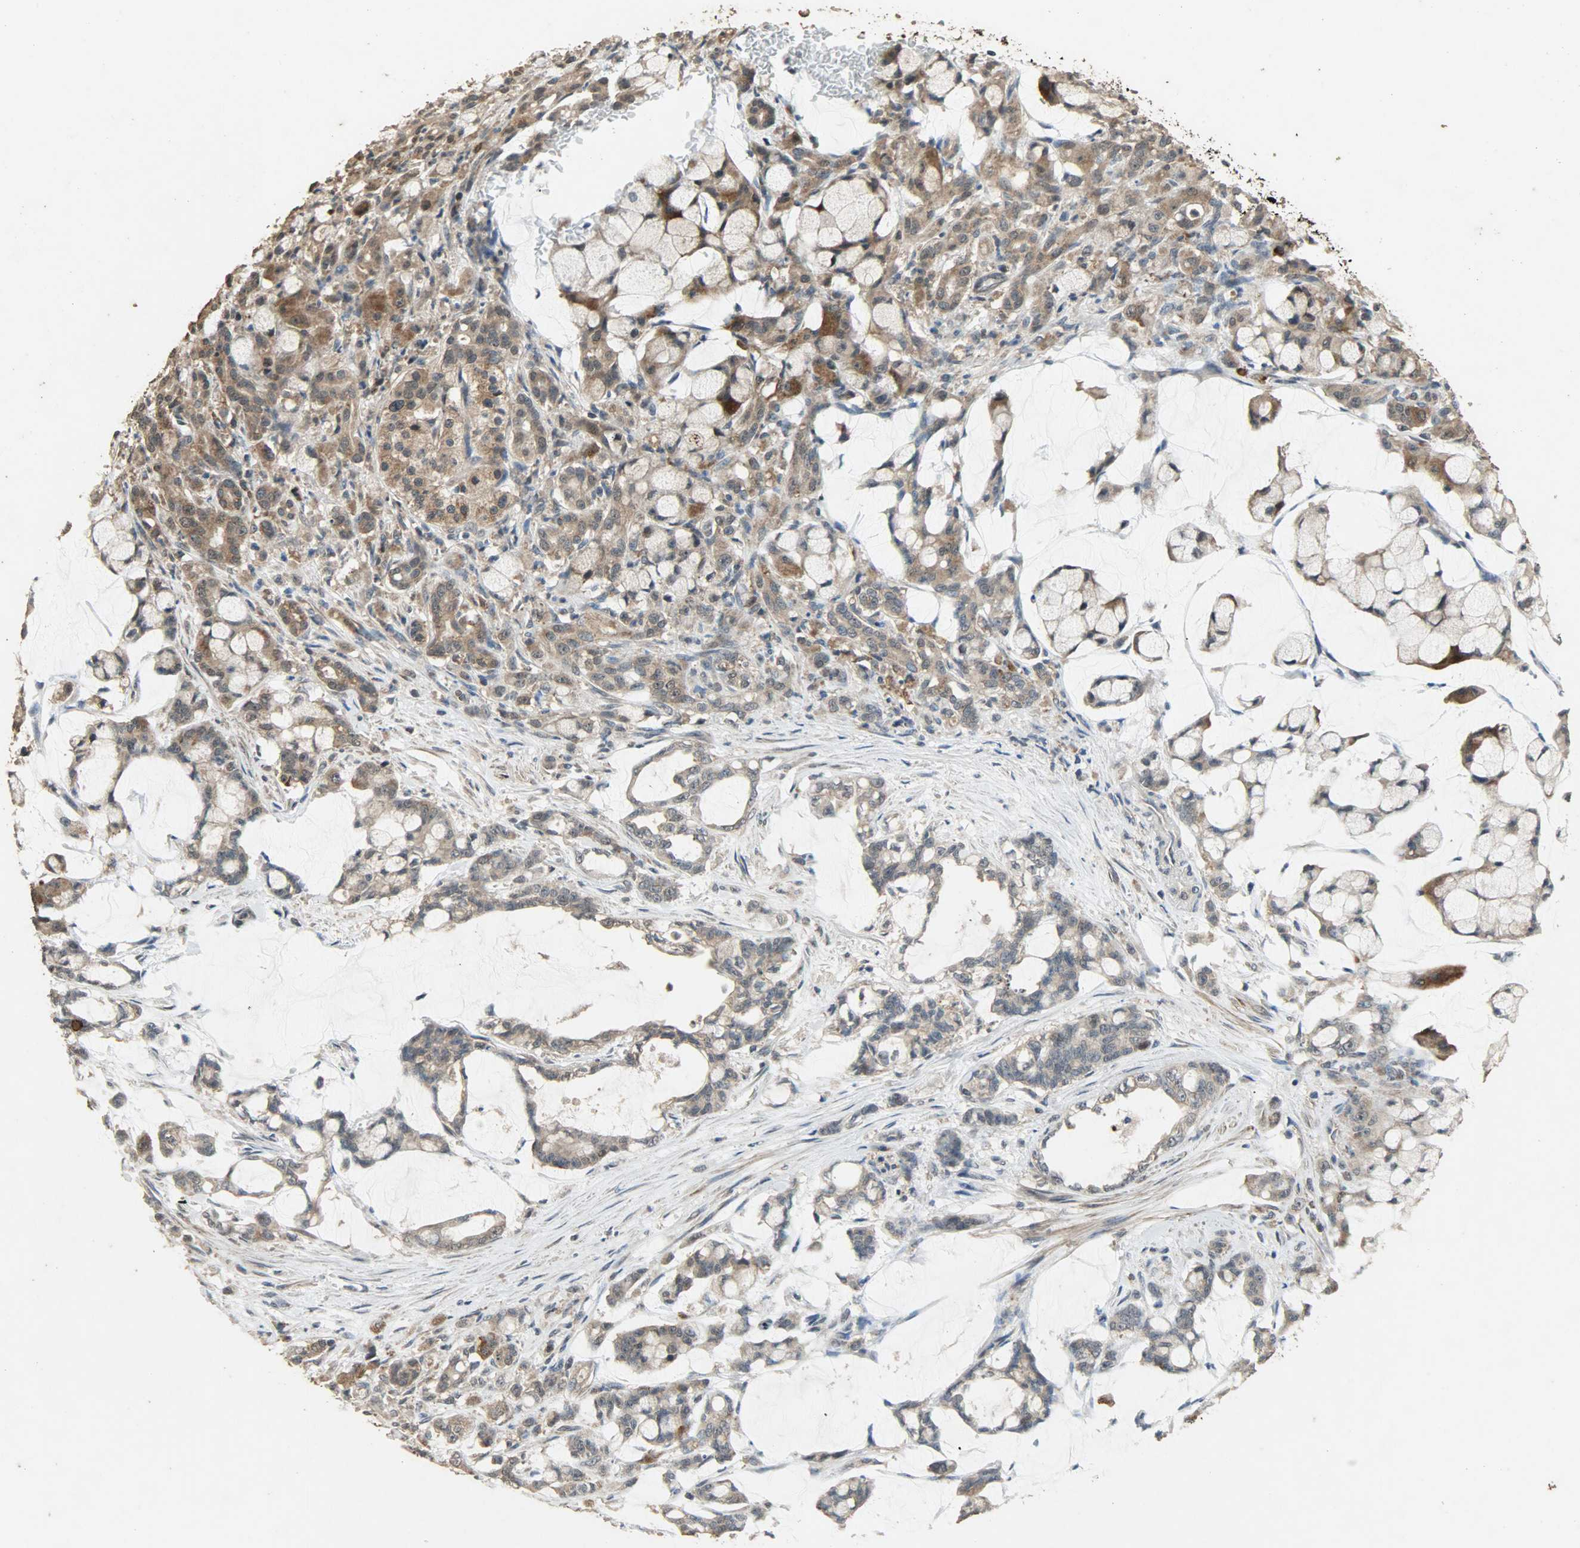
{"staining": {"intensity": "moderate", "quantity": ">75%", "location": "cytoplasmic/membranous"}, "tissue": "pancreatic cancer", "cell_type": "Tumor cells", "image_type": "cancer", "snomed": [{"axis": "morphology", "description": "Adenocarcinoma, NOS"}, {"axis": "topography", "description": "Pancreas"}], "caption": "The histopathology image exhibits a brown stain indicating the presence of a protein in the cytoplasmic/membranous of tumor cells in adenocarcinoma (pancreatic).", "gene": "CDKN2C", "patient": {"sex": "female", "age": 73}}